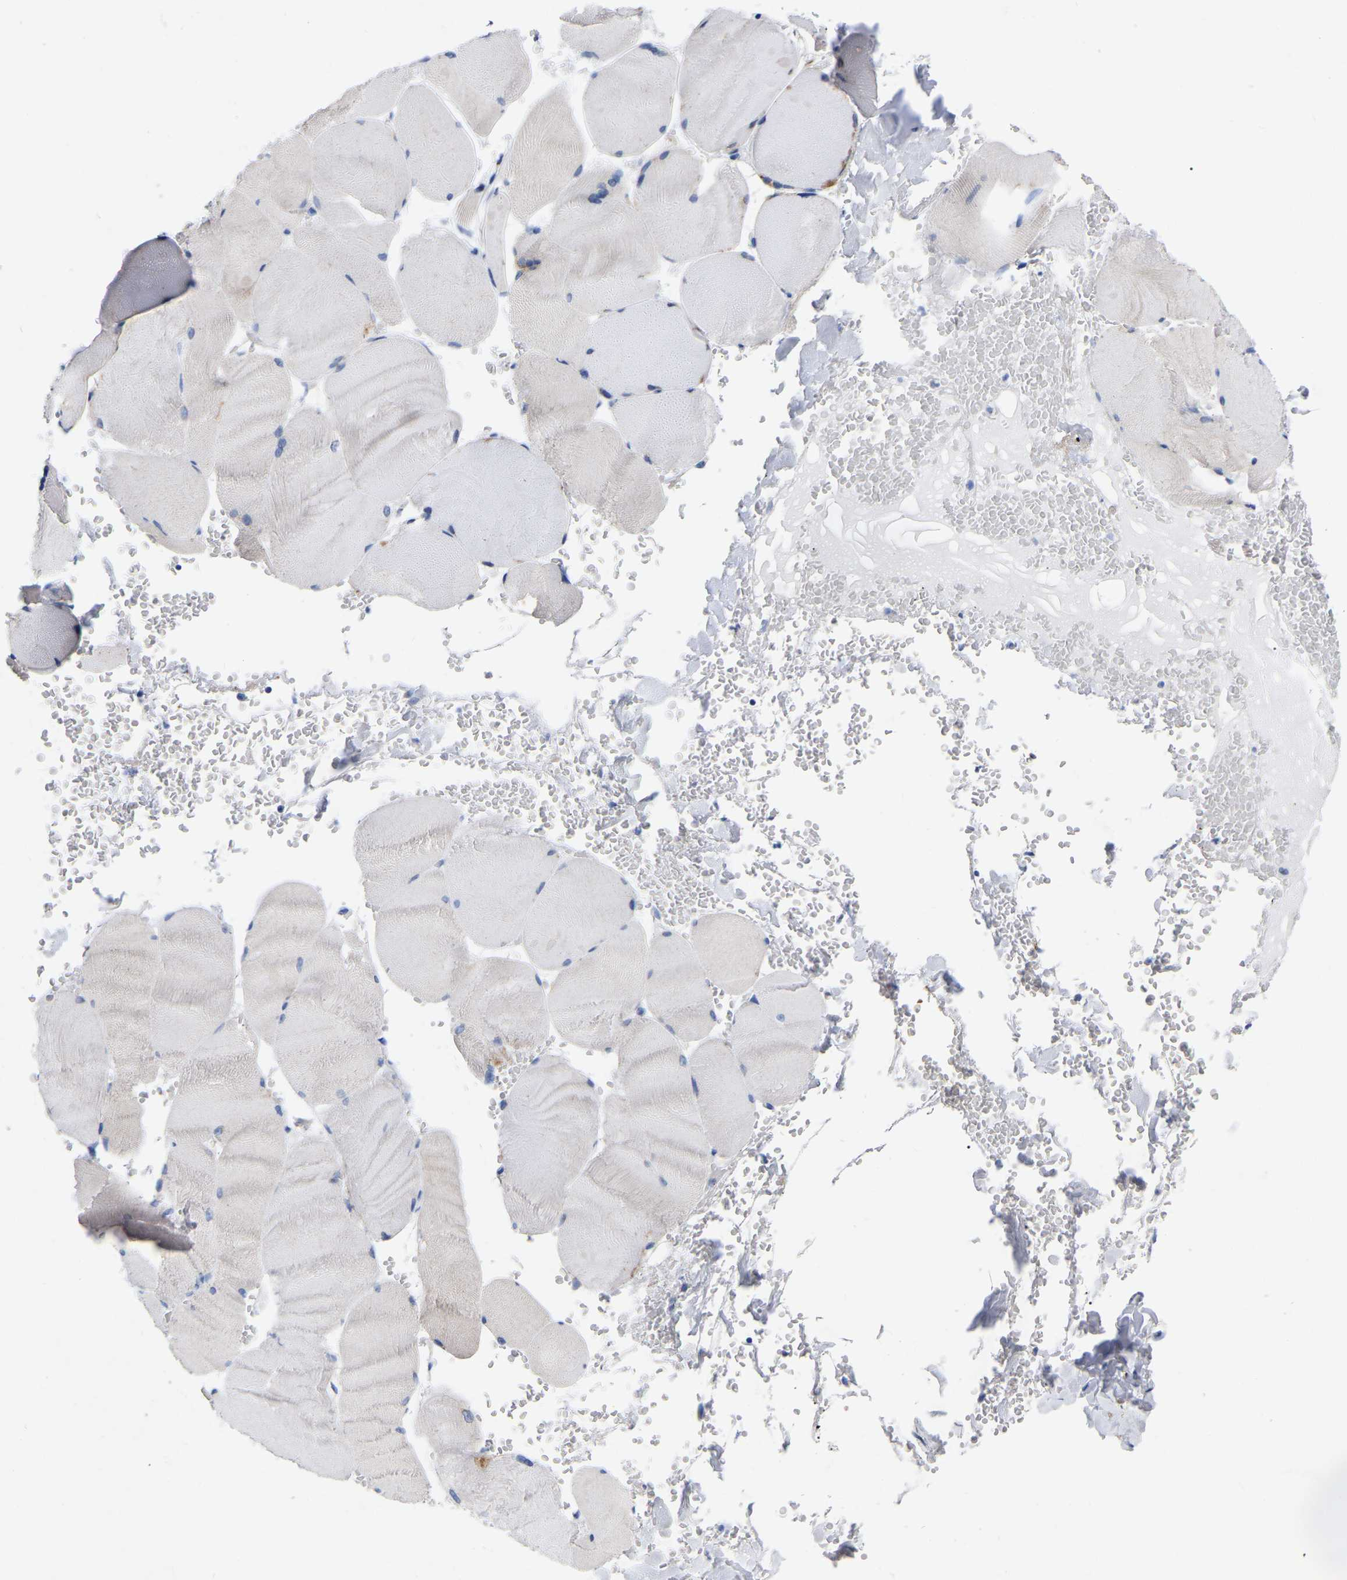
{"staining": {"intensity": "negative", "quantity": "none", "location": "none"}, "tissue": "skeletal muscle", "cell_type": "Myocytes", "image_type": "normal", "snomed": [{"axis": "morphology", "description": "Normal tissue, NOS"}, {"axis": "topography", "description": "Skin"}, {"axis": "topography", "description": "Skeletal muscle"}], "caption": "Unremarkable skeletal muscle was stained to show a protein in brown. There is no significant positivity in myocytes. (DAB (3,3'-diaminobenzidine) immunohistochemistry with hematoxylin counter stain).", "gene": "STRIP2", "patient": {"sex": "male", "age": 83}}